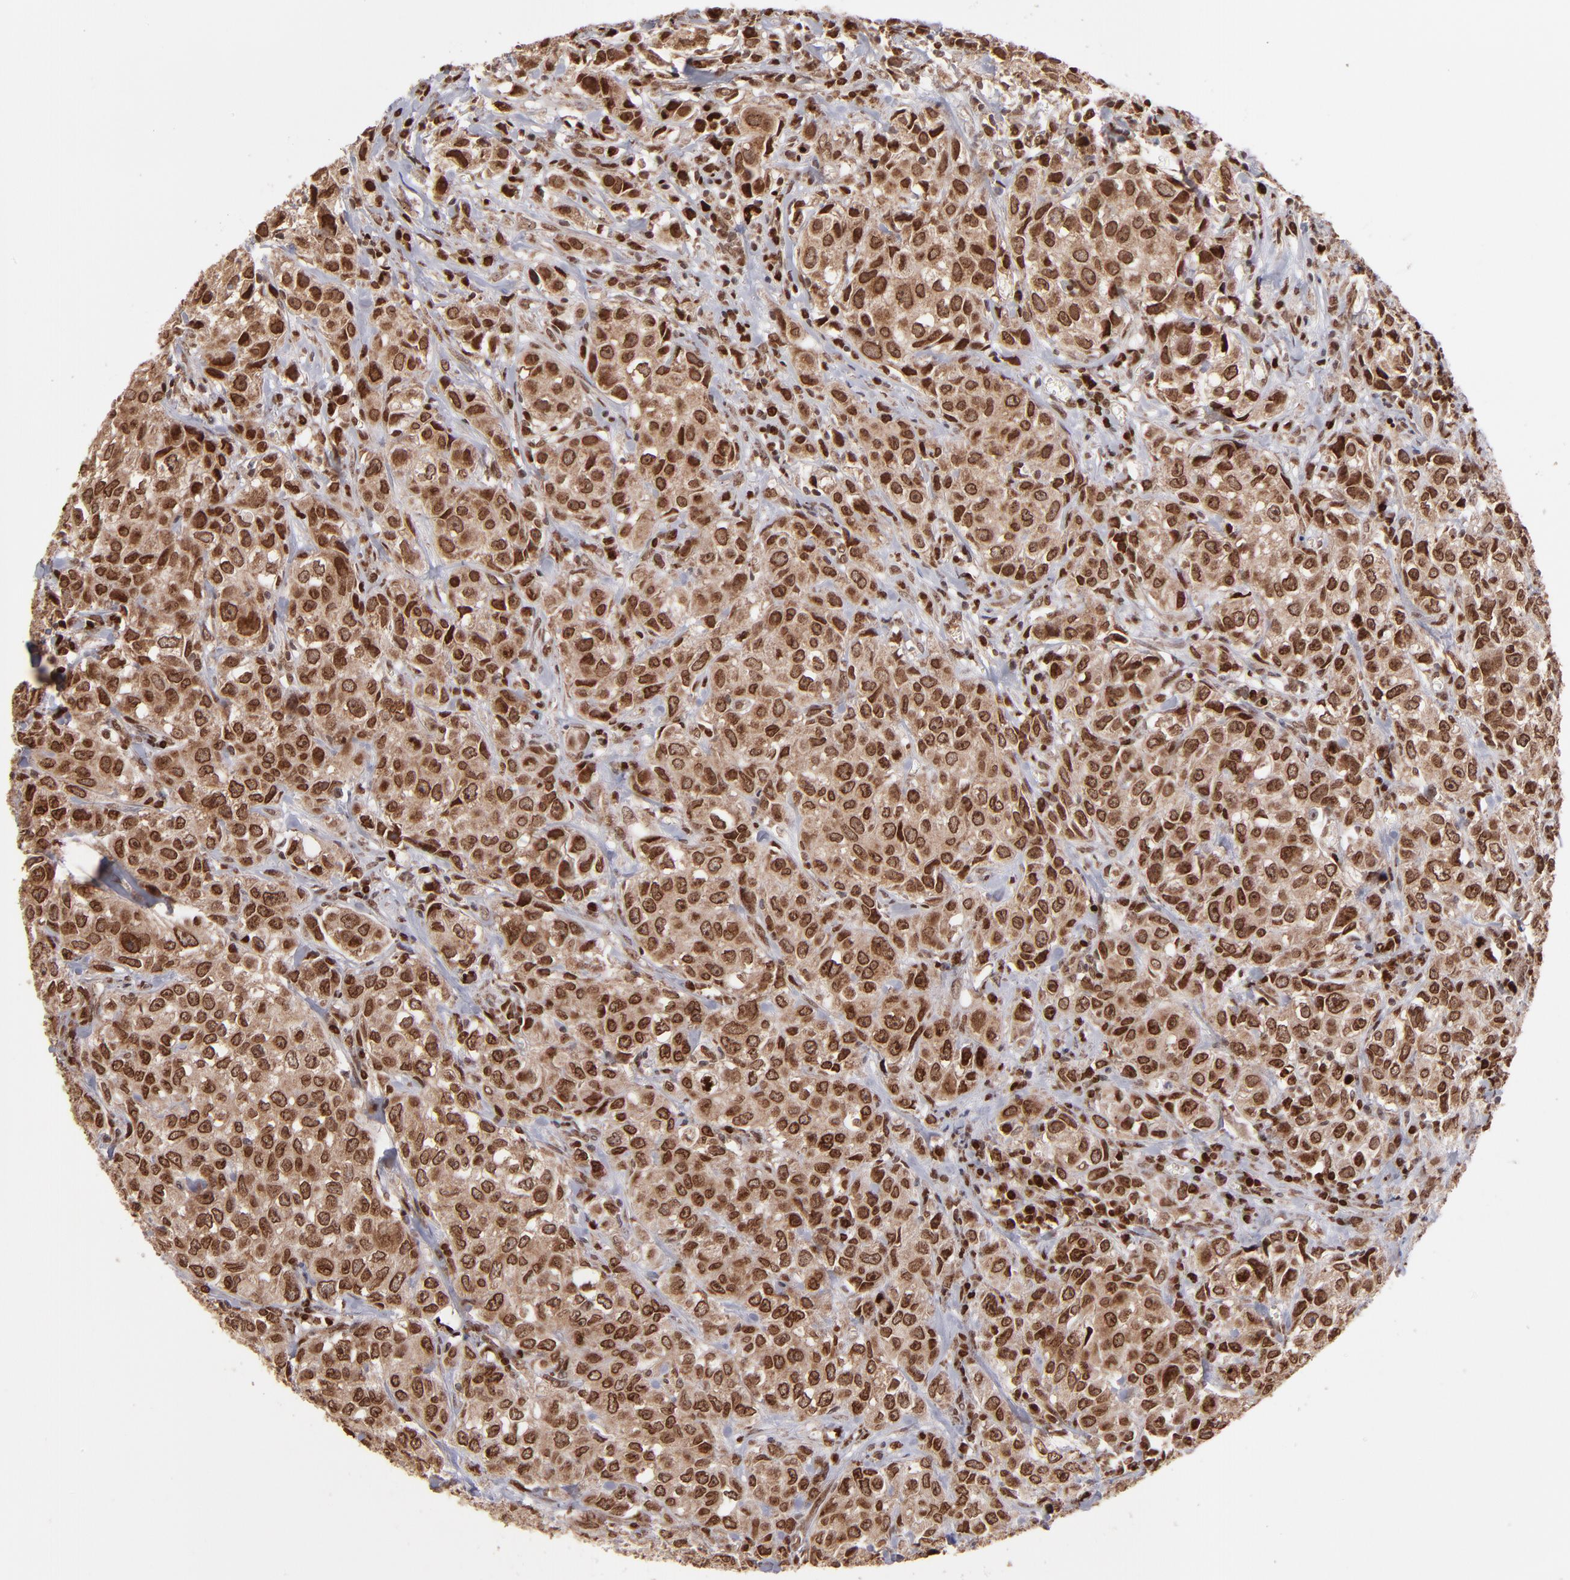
{"staining": {"intensity": "strong", "quantity": ">75%", "location": "cytoplasmic/membranous,nuclear"}, "tissue": "urothelial cancer", "cell_type": "Tumor cells", "image_type": "cancer", "snomed": [{"axis": "morphology", "description": "Urothelial carcinoma, High grade"}, {"axis": "topography", "description": "Urinary bladder"}], "caption": "Protein expression analysis of human urothelial cancer reveals strong cytoplasmic/membranous and nuclear staining in about >75% of tumor cells.", "gene": "TOP1MT", "patient": {"sex": "female", "age": 75}}